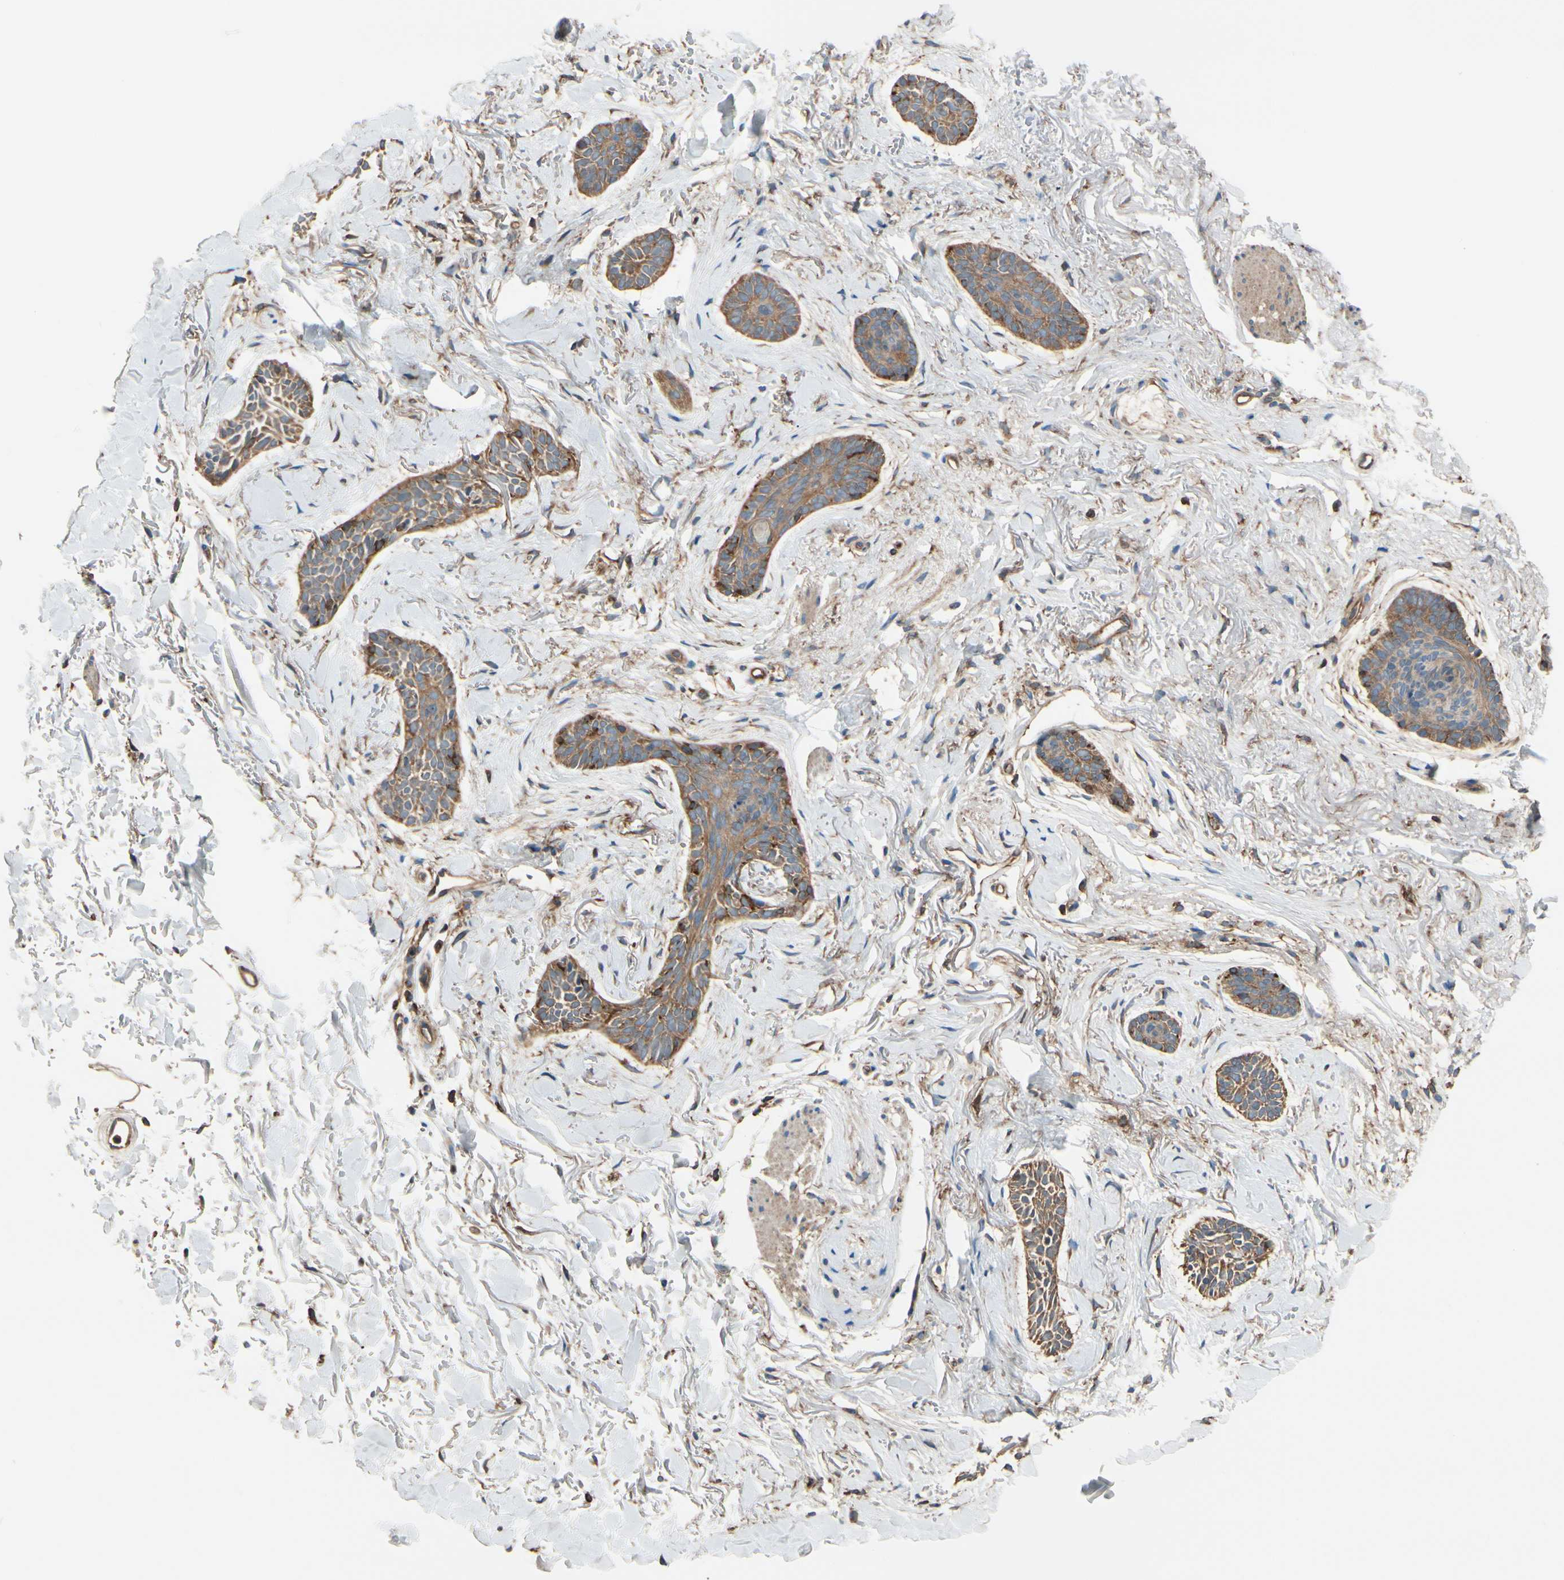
{"staining": {"intensity": "moderate", "quantity": "25%-75%", "location": "cytoplasmic/membranous"}, "tissue": "skin cancer", "cell_type": "Tumor cells", "image_type": "cancer", "snomed": [{"axis": "morphology", "description": "Basal cell carcinoma"}, {"axis": "topography", "description": "Skin"}], "caption": "Immunohistochemistry (IHC) image of neoplastic tissue: human skin basal cell carcinoma stained using immunohistochemistry (IHC) exhibits medium levels of moderate protein expression localized specifically in the cytoplasmic/membranous of tumor cells, appearing as a cytoplasmic/membranous brown color.", "gene": "EPS15", "patient": {"sex": "female", "age": 84}}